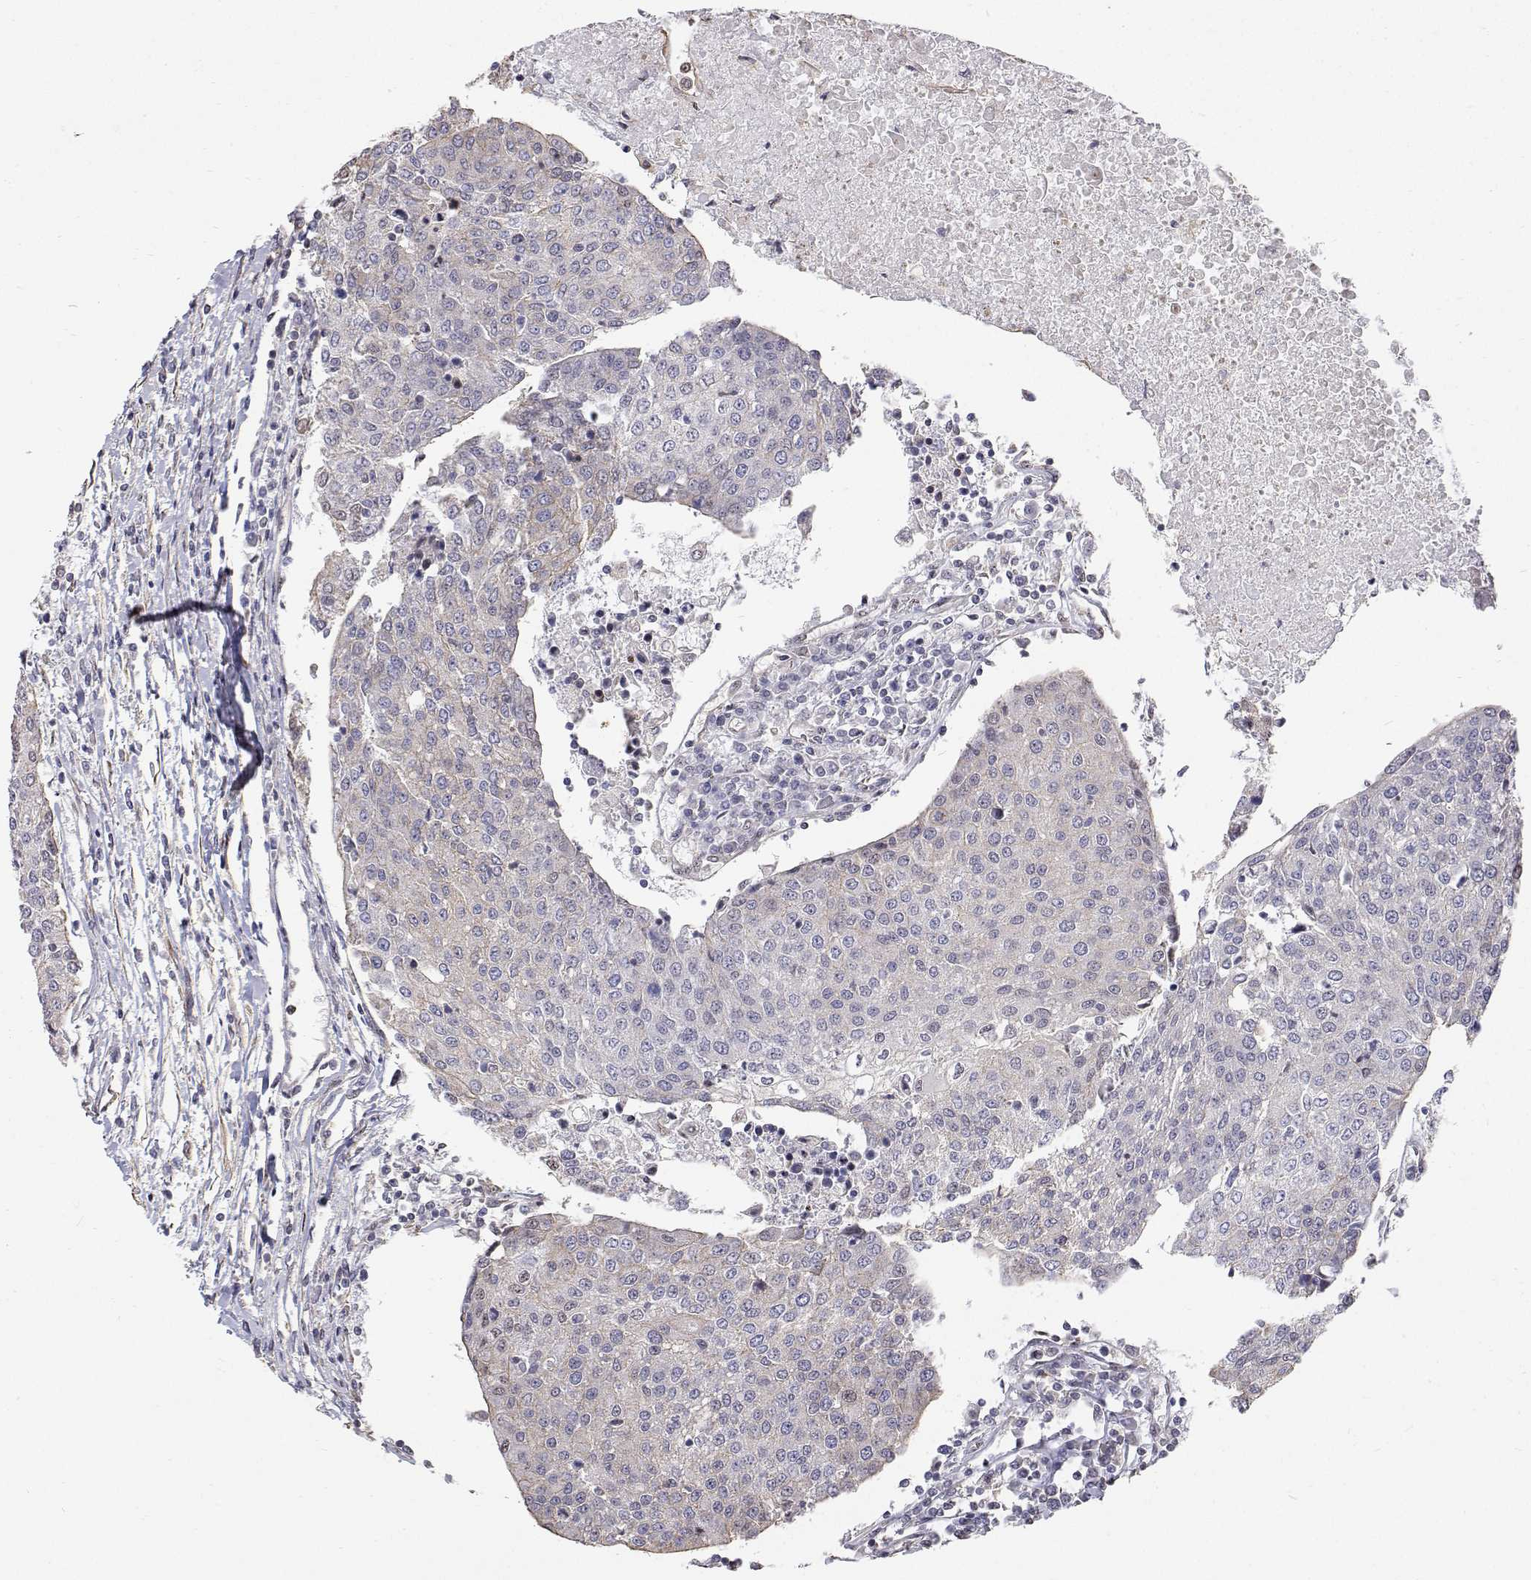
{"staining": {"intensity": "negative", "quantity": "none", "location": "none"}, "tissue": "urothelial cancer", "cell_type": "Tumor cells", "image_type": "cancer", "snomed": [{"axis": "morphology", "description": "Urothelial carcinoma, High grade"}, {"axis": "topography", "description": "Urinary bladder"}], "caption": "High power microscopy micrograph of an immunohistochemistry (IHC) image of urothelial carcinoma (high-grade), revealing no significant positivity in tumor cells.", "gene": "GSDMA", "patient": {"sex": "female", "age": 85}}